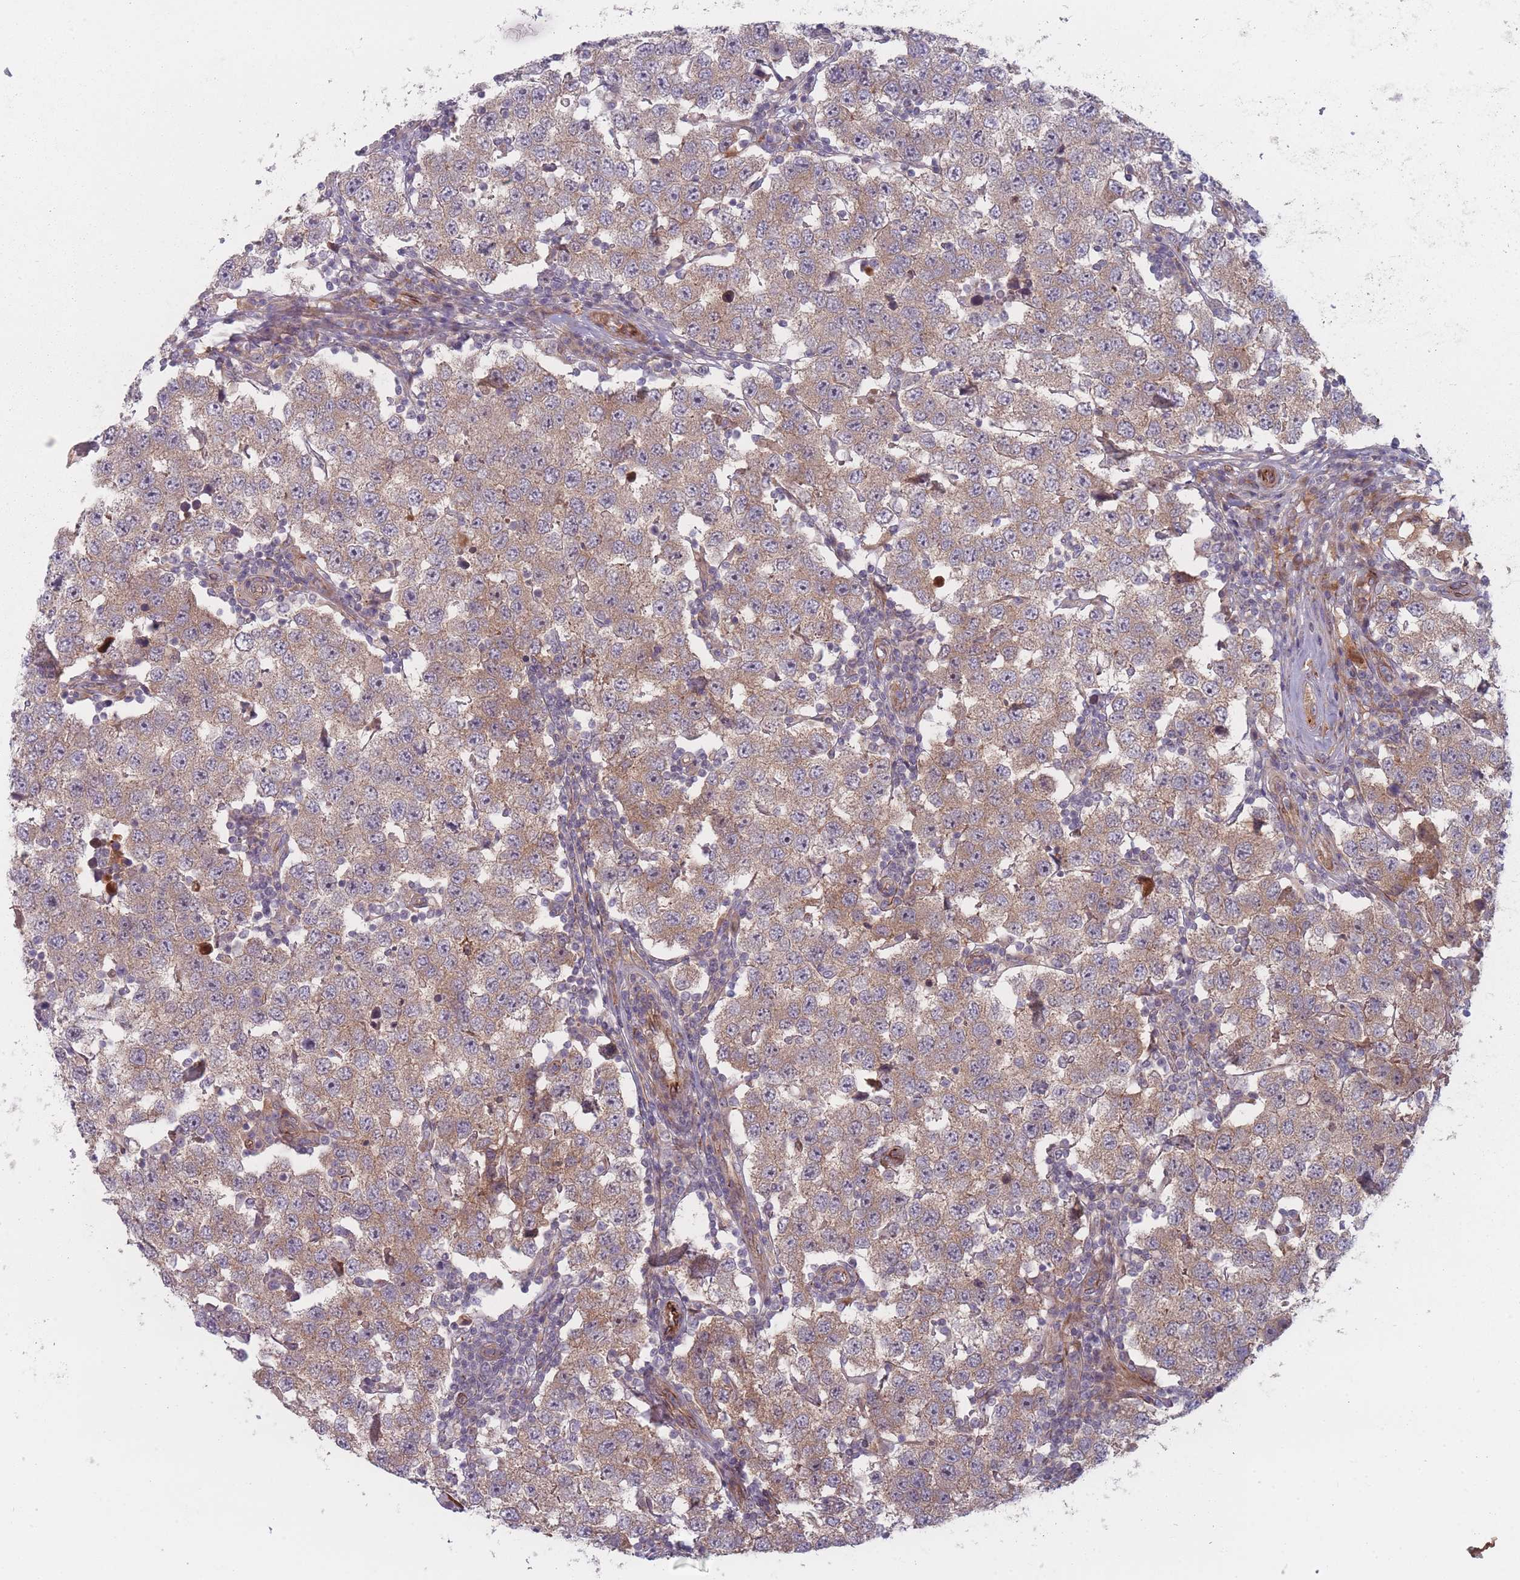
{"staining": {"intensity": "weak", "quantity": ">75%", "location": "cytoplasmic/membranous"}, "tissue": "testis cancer", "cell_type": "Tumor cells", "image_type": "cancer", "snomed": [{"axis": "morphology", "description": "Seminoma, NOS"}, {"axis": "topography", "description": "Testis"}], "caption": "Immunohistochemistry histopathology image of neoplastic tissue: testis cancer stained using immunohistochemistry exhibits low levels of weak protein expression localized specifically in the cytoplasmic/membranous of tumor cells, appearing as a cytoplasmic/membranous brown color.", "gene": "EEF1AKMT2", "patient": {"sex": "male", "age": 34}}